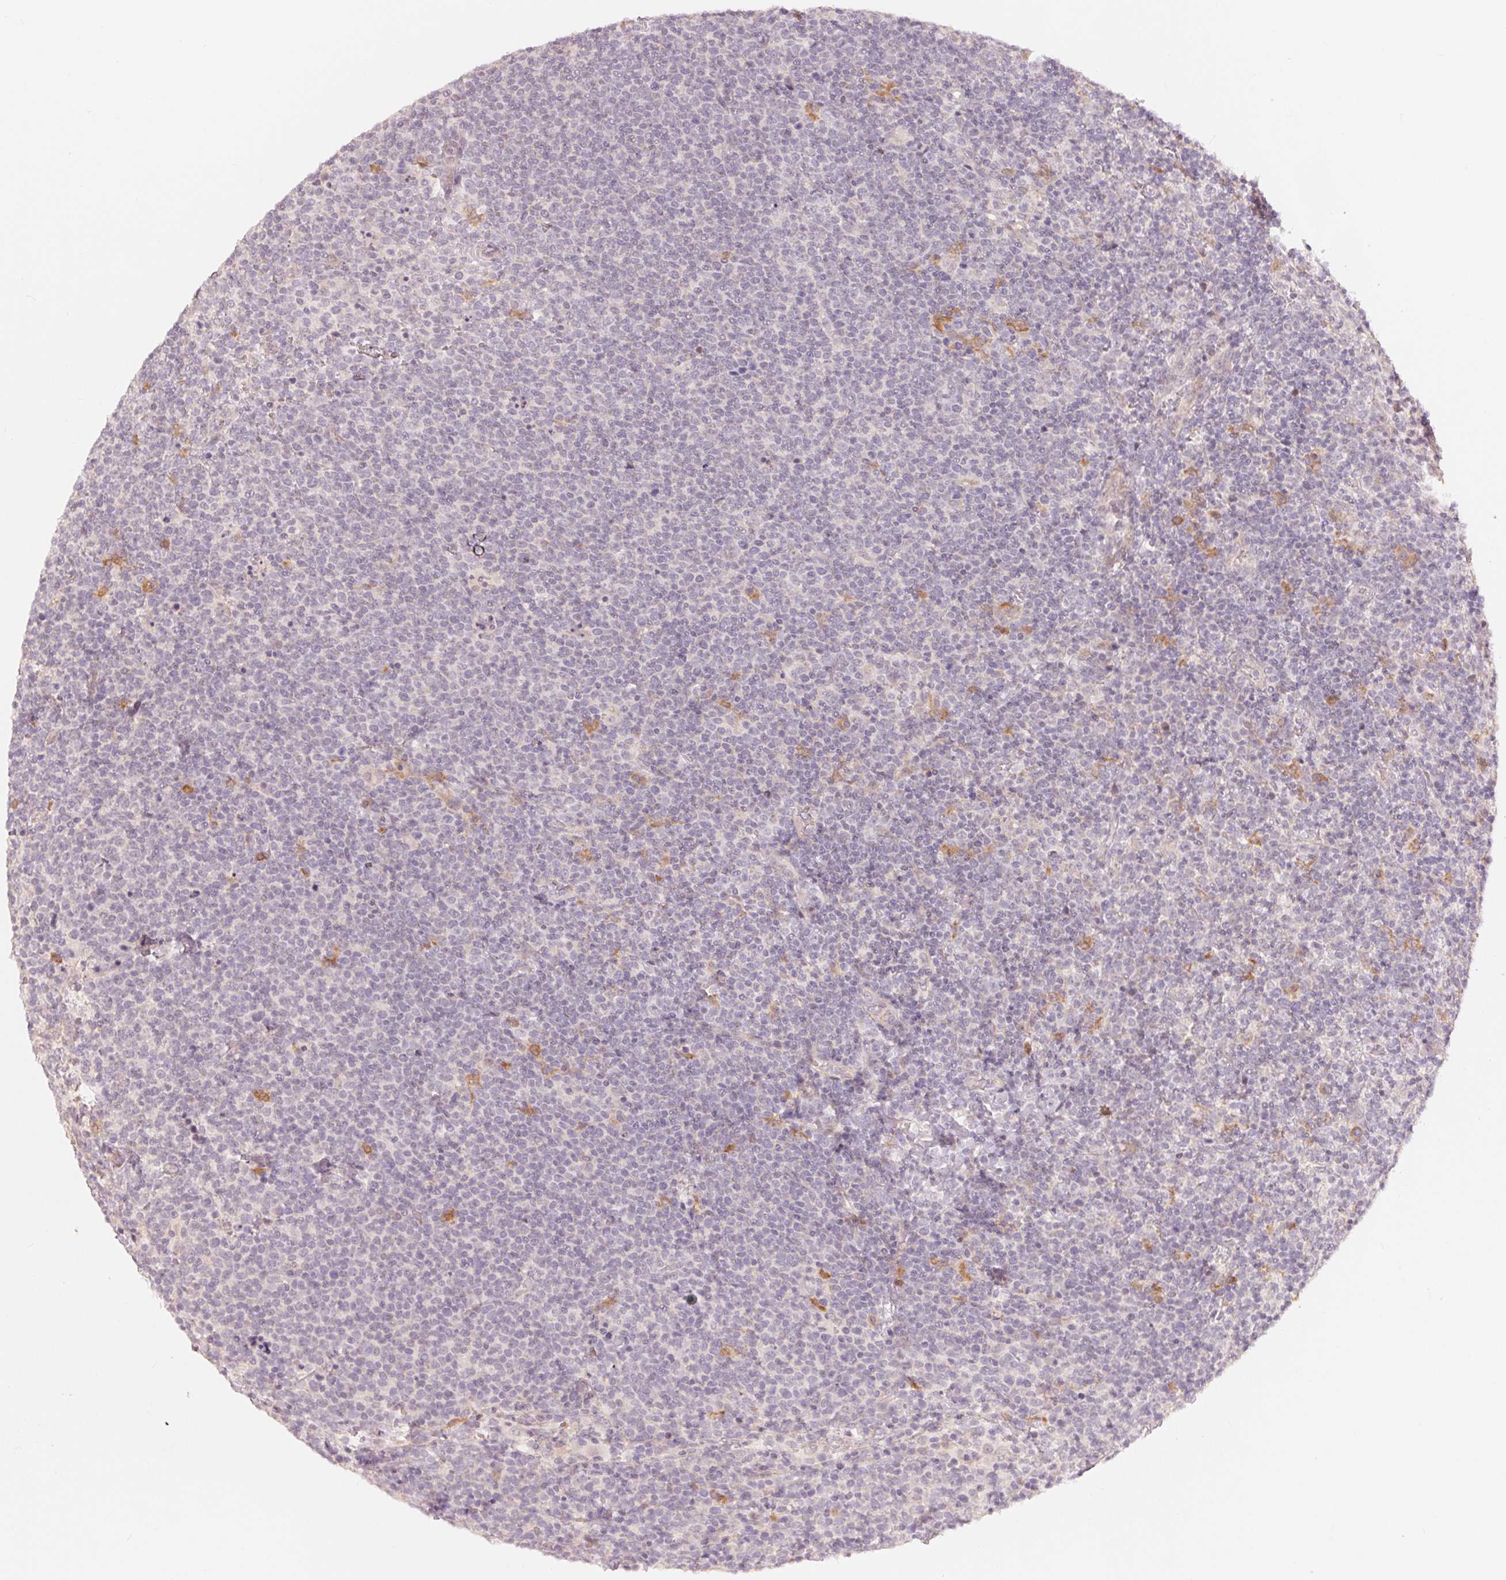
{"staining": {"intensity": "negative", "quantity": "none", "location": "none"}, "tissue": "lymphoma", "cell_type": "Tumor cells", "image_type": "cancer", "snomed": [{"axis": "morphology", "description": "Malignant lymphoma, non-Hodgkin's type, High grade"}, {"axis": "topography", "description": "Lymph node"}], "caption": "A histopathology image of human malignant lymphoma, non-Hodgkin's type (high-grade) is negative for staining in tumor cells. (Brightfield microscopy of DAB immunohistochemistry (IHC) at high magnification).", "gene": "DENND2C", "patient": {"sex": "male", "age": 61}}